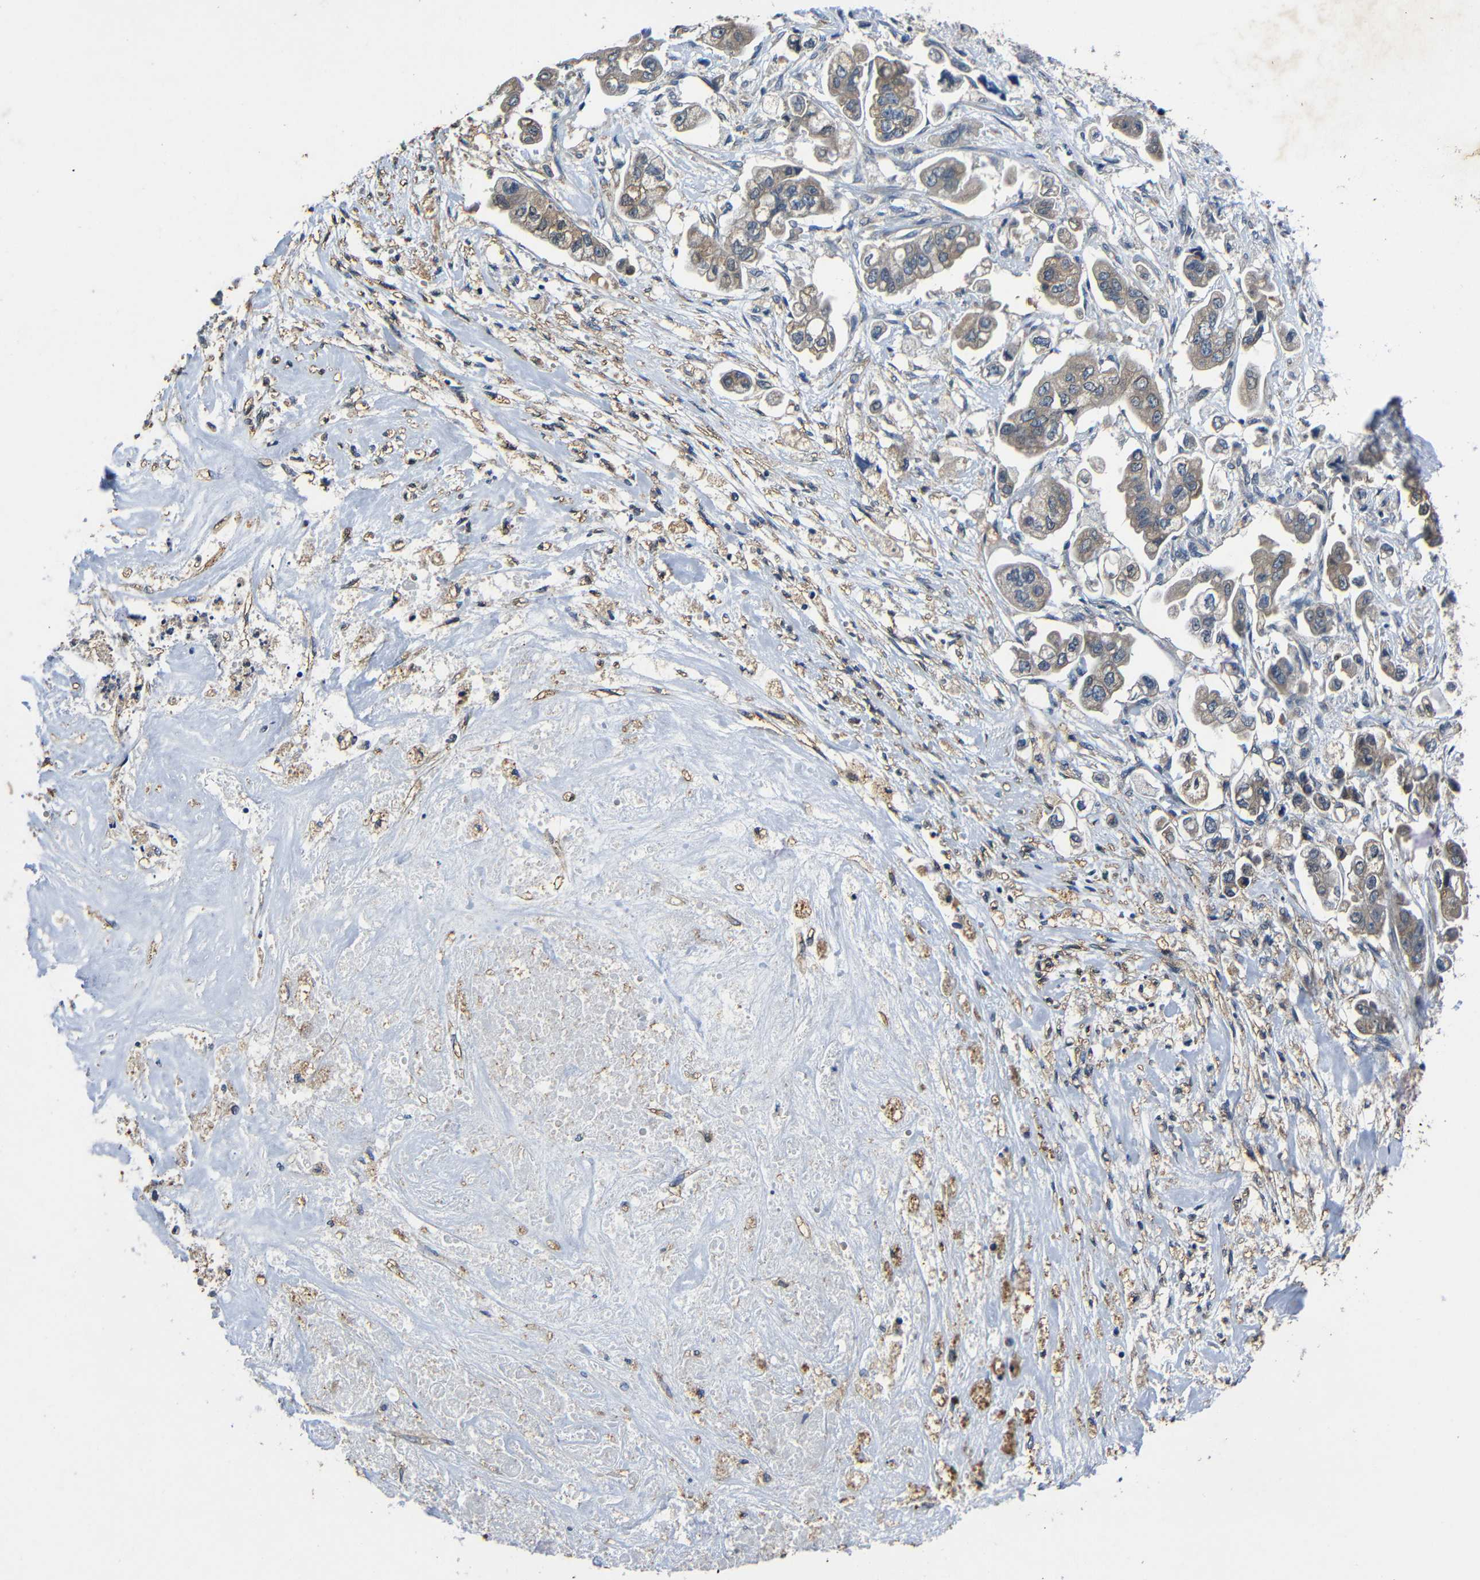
{"staining": {"intensity": "weak", "quantity": ">75%", "location": "cytoplasmic/membranous"}, "tissue": "stomach cancer", "cell_type": "Tumor cells", "image_type": "cancer", "snomed": [{"axis": "morphology", "description": "Adenocarcinoma, NOS"}, {"axis": "topography", "description": "Stomach"}], "caption": "Immunohistochemical staining of human adenocarcinoma (stomach) demonstrates low levels of weak cytoplasmic/membranous protein staining in about >75% of tumor cells. (IHC, brightfield microscopy, high magnification).", "gene": "C6orf89", "patient": {"sex": "male", "age": 62}}